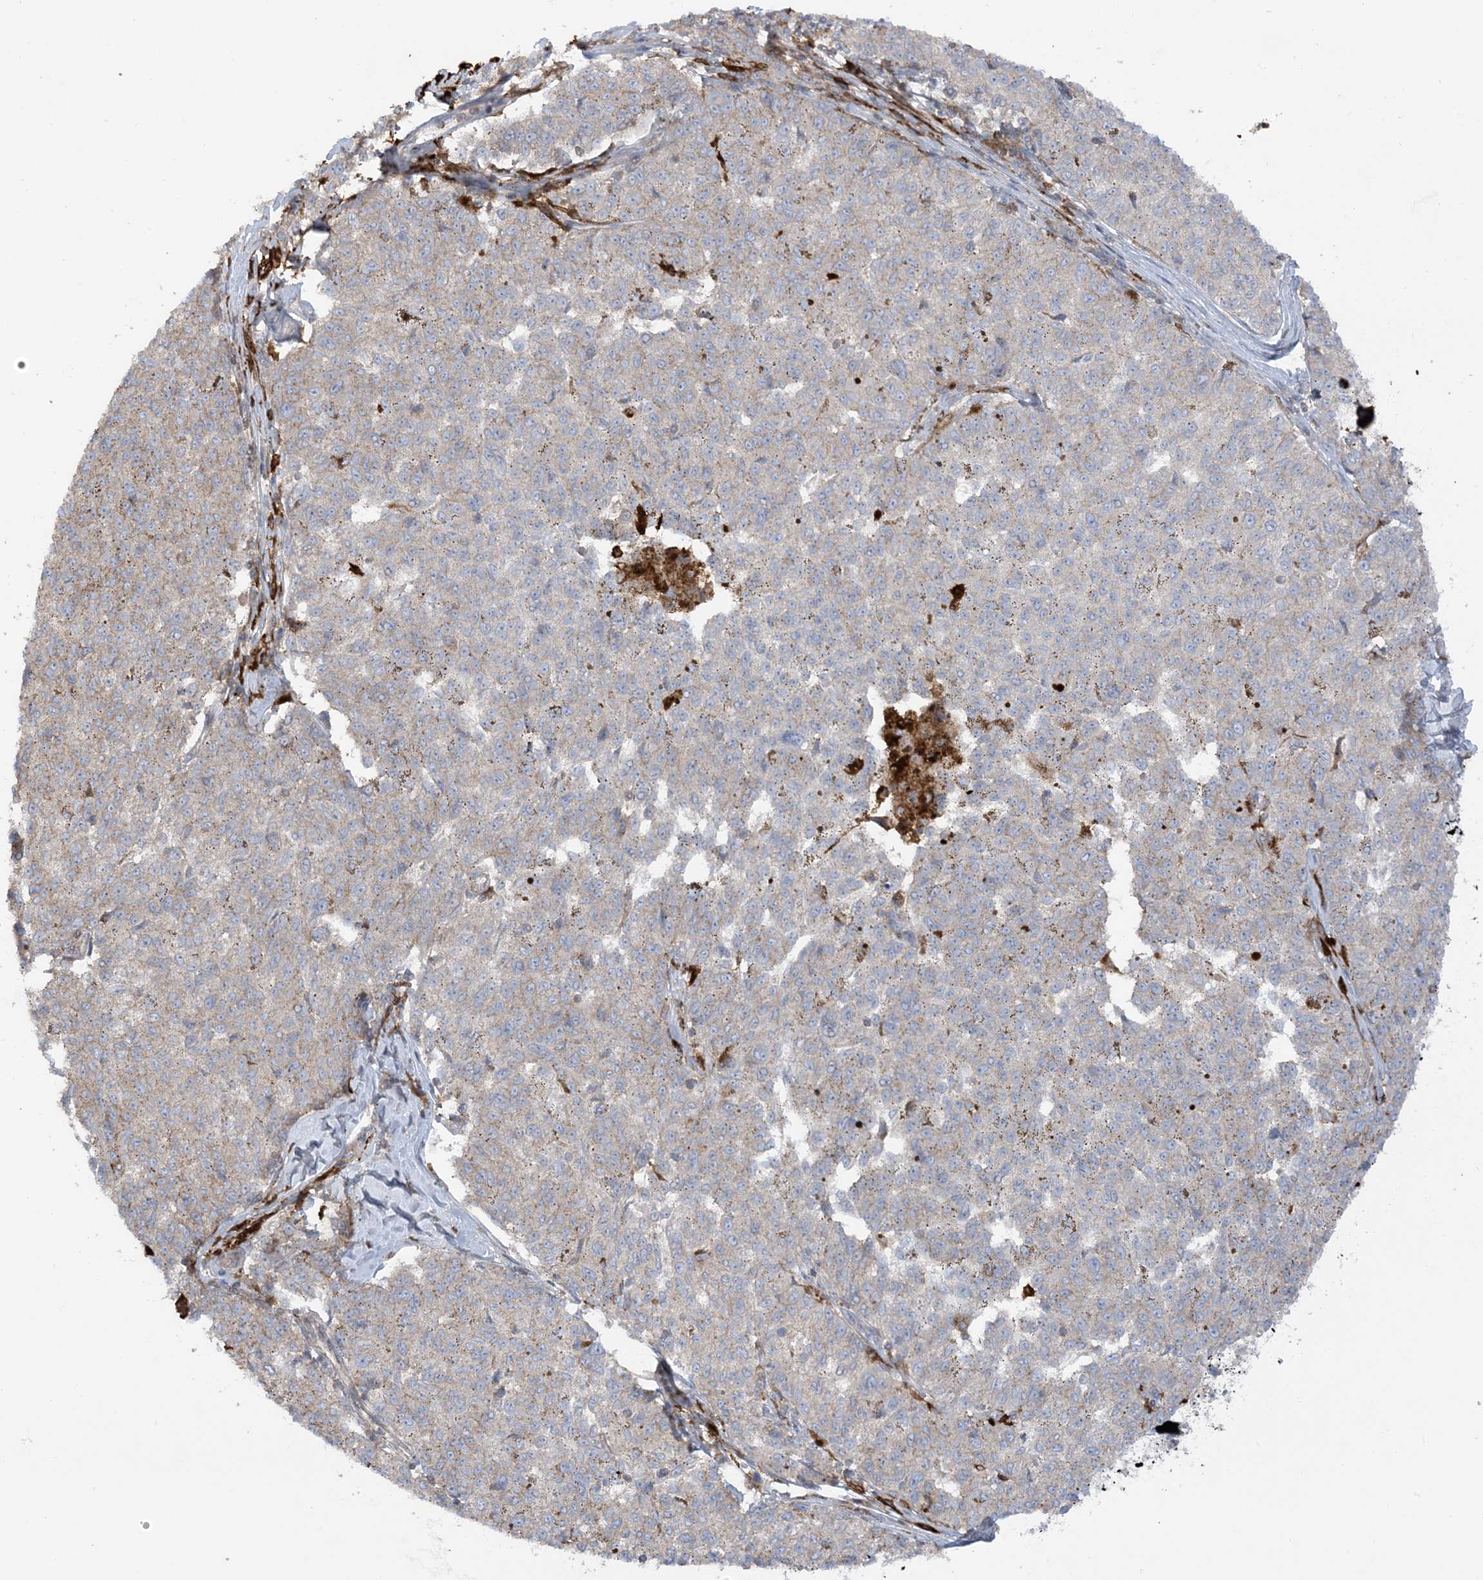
{"staining": {"intensity": "weak", "quantity": "<25%", "location": "cytoplasmic/membranous"}, "tissue": "melanoma", "cell_type": "Tumor cells", "image_type": "cancer", "snomed": [{"axis": "morphology", "description": "Malignant melanoma, NOS"}, {"axis": "topography", "description": "Skin"}], "caption": "Immunohistochemistry micrograph of neoplastic tissue: malignant melanoma stained with DAB exhibits no significant protein staining in tumor cells. The staining was performed using DAB (3,3'-diaminobenzidine) to visualize the protein expression in brown, while the nuclei were stained in blue with hematoxylin (Magnification: 20x).", "gene": "ICMT", "patient": {"sex": "female", "age": 72}}